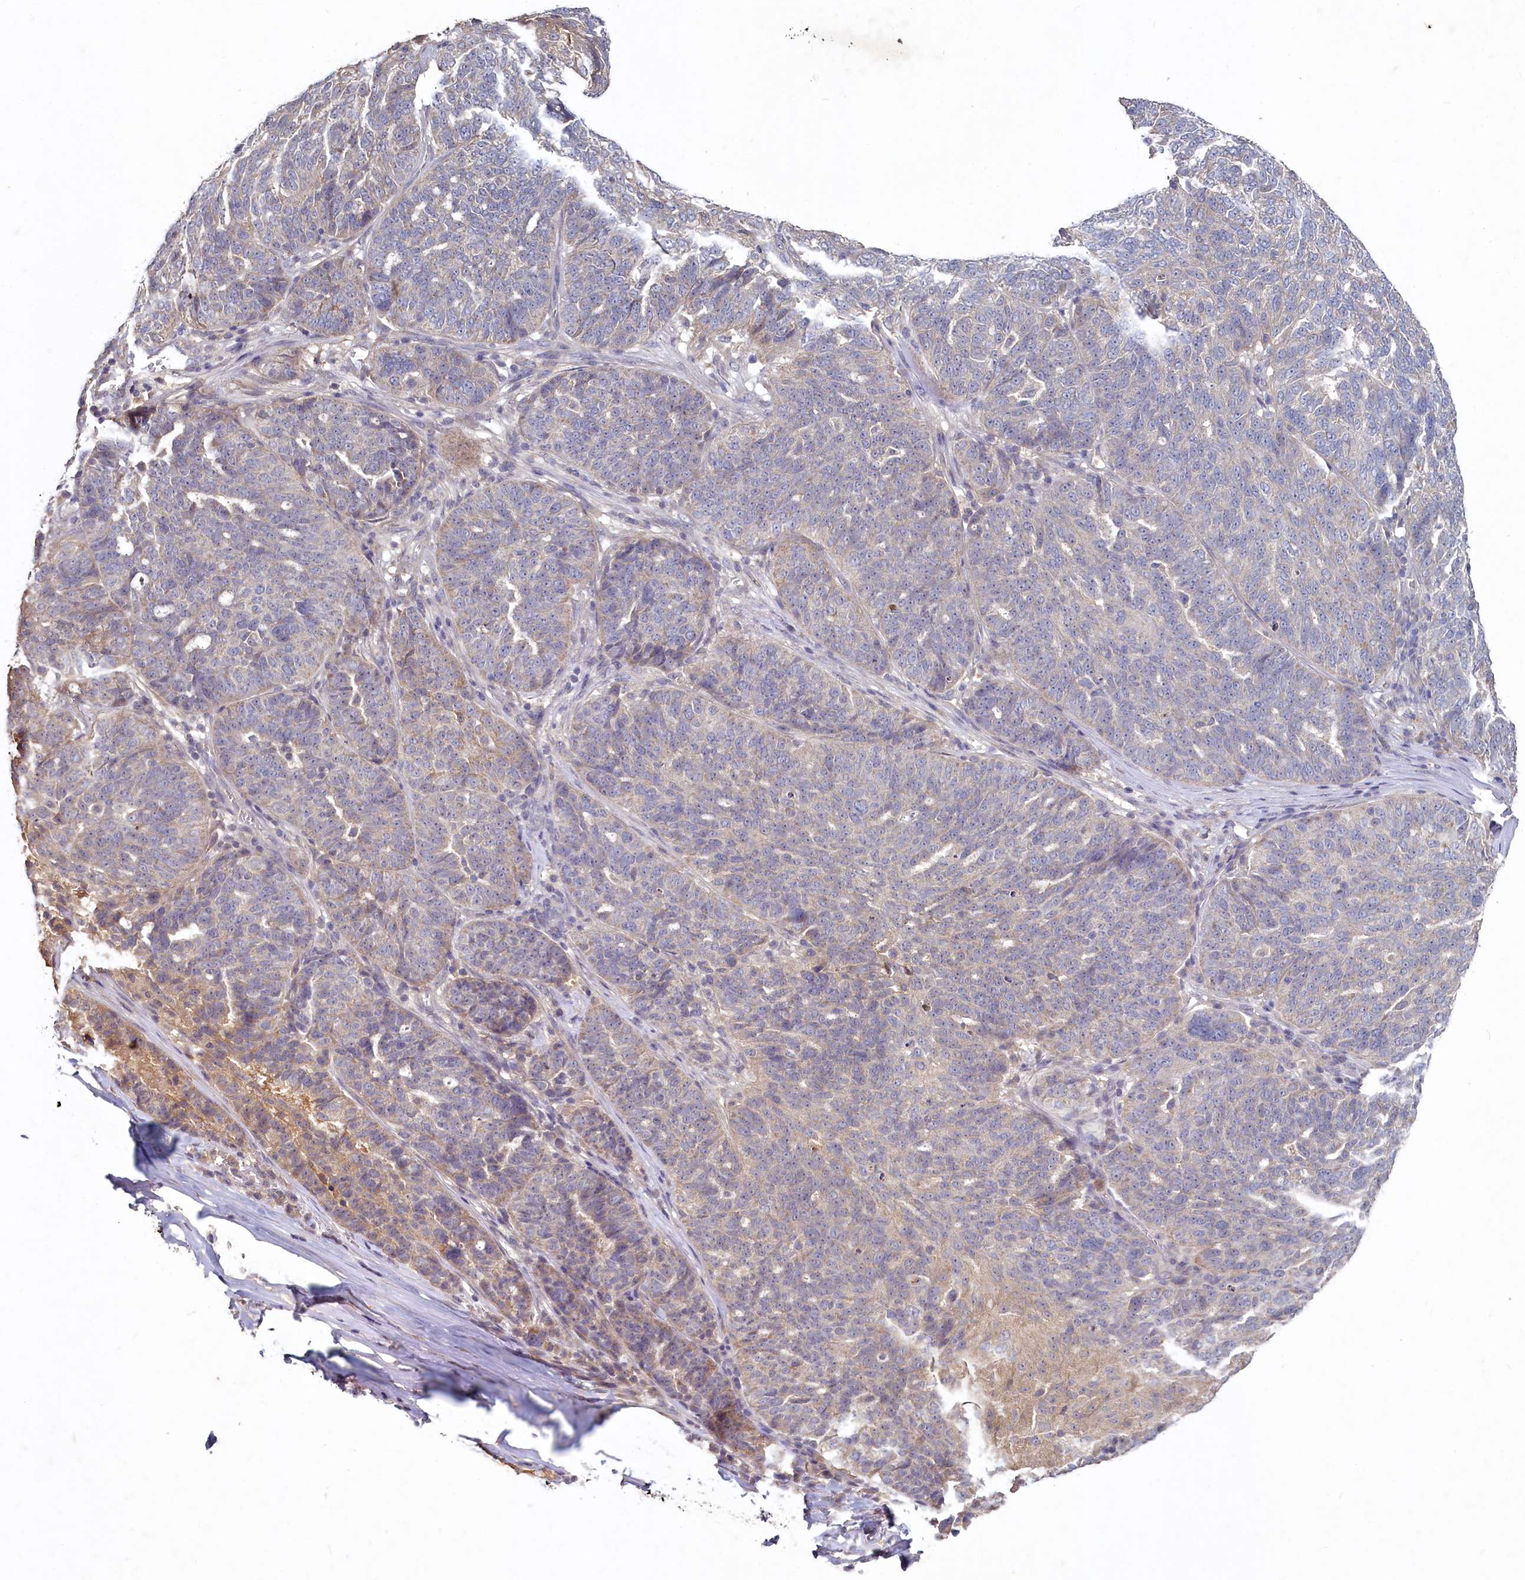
{"staining": {"intensity": "weak", "quantity": "<25%", "location": "cytoplasmic/membranous"}, "tissue": "ovarian cancer", "cell_type": "Tumor cells", "image_type": "cancer", "snomed": [{"axis": "morphology", "description": "Cystadenocarcinoma, serous, NOS"}, {"axis": "topography", "description": "Ovary"}], "caption": "High magnification brightfield microscopy of ovarian cancer (serous cystadenocarcinoma) stained with DAB (3,3'-diaminobenzidine) (brown) and counterstained with hematoxylin (blue): tumor cells show no significant positivity.", "gene": "HERC3", "patient": {"sex": "female", "age": 59}}